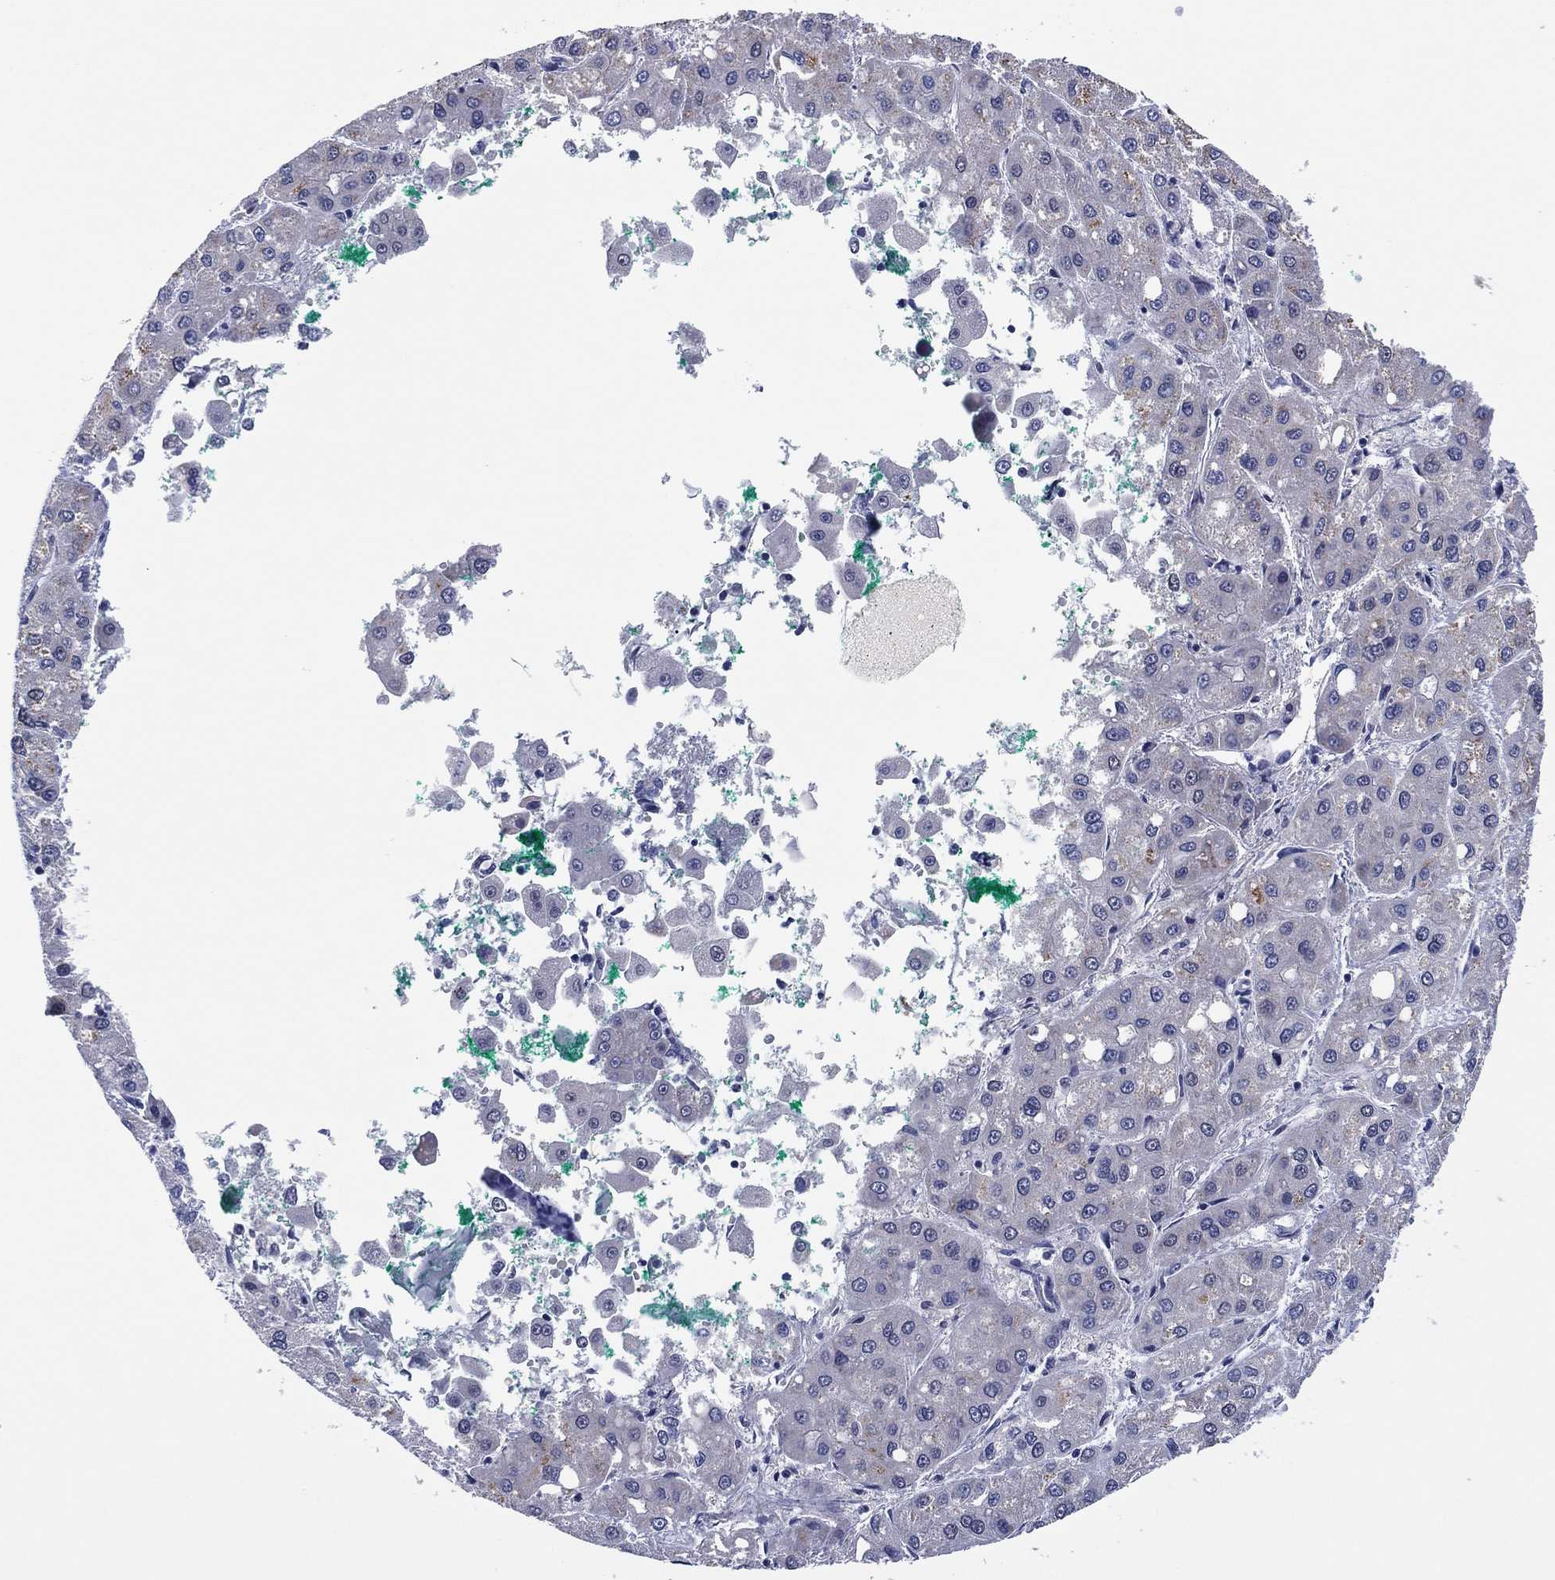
{"staining": {"intensity": "weak", "quantity": "<25%", "location": "cytoplasmic/membranous"}, "tissue": "liver cancer", "cell_type": "Tumor cells", "image_type": "cancer", "snomed": [{"axis": "morphology", "description": "Carcinoma, Hepatocellular, NOS"}, {"axis": "topography", "description": "Liver"}], "caption": "This is an immunohistochemistry photomicrograph of human hepatocellular carcinoma (liver). There is no staining in tumor cells.", "gene": "CLIP3", "patient": {"sex": "male", "age": 73}}